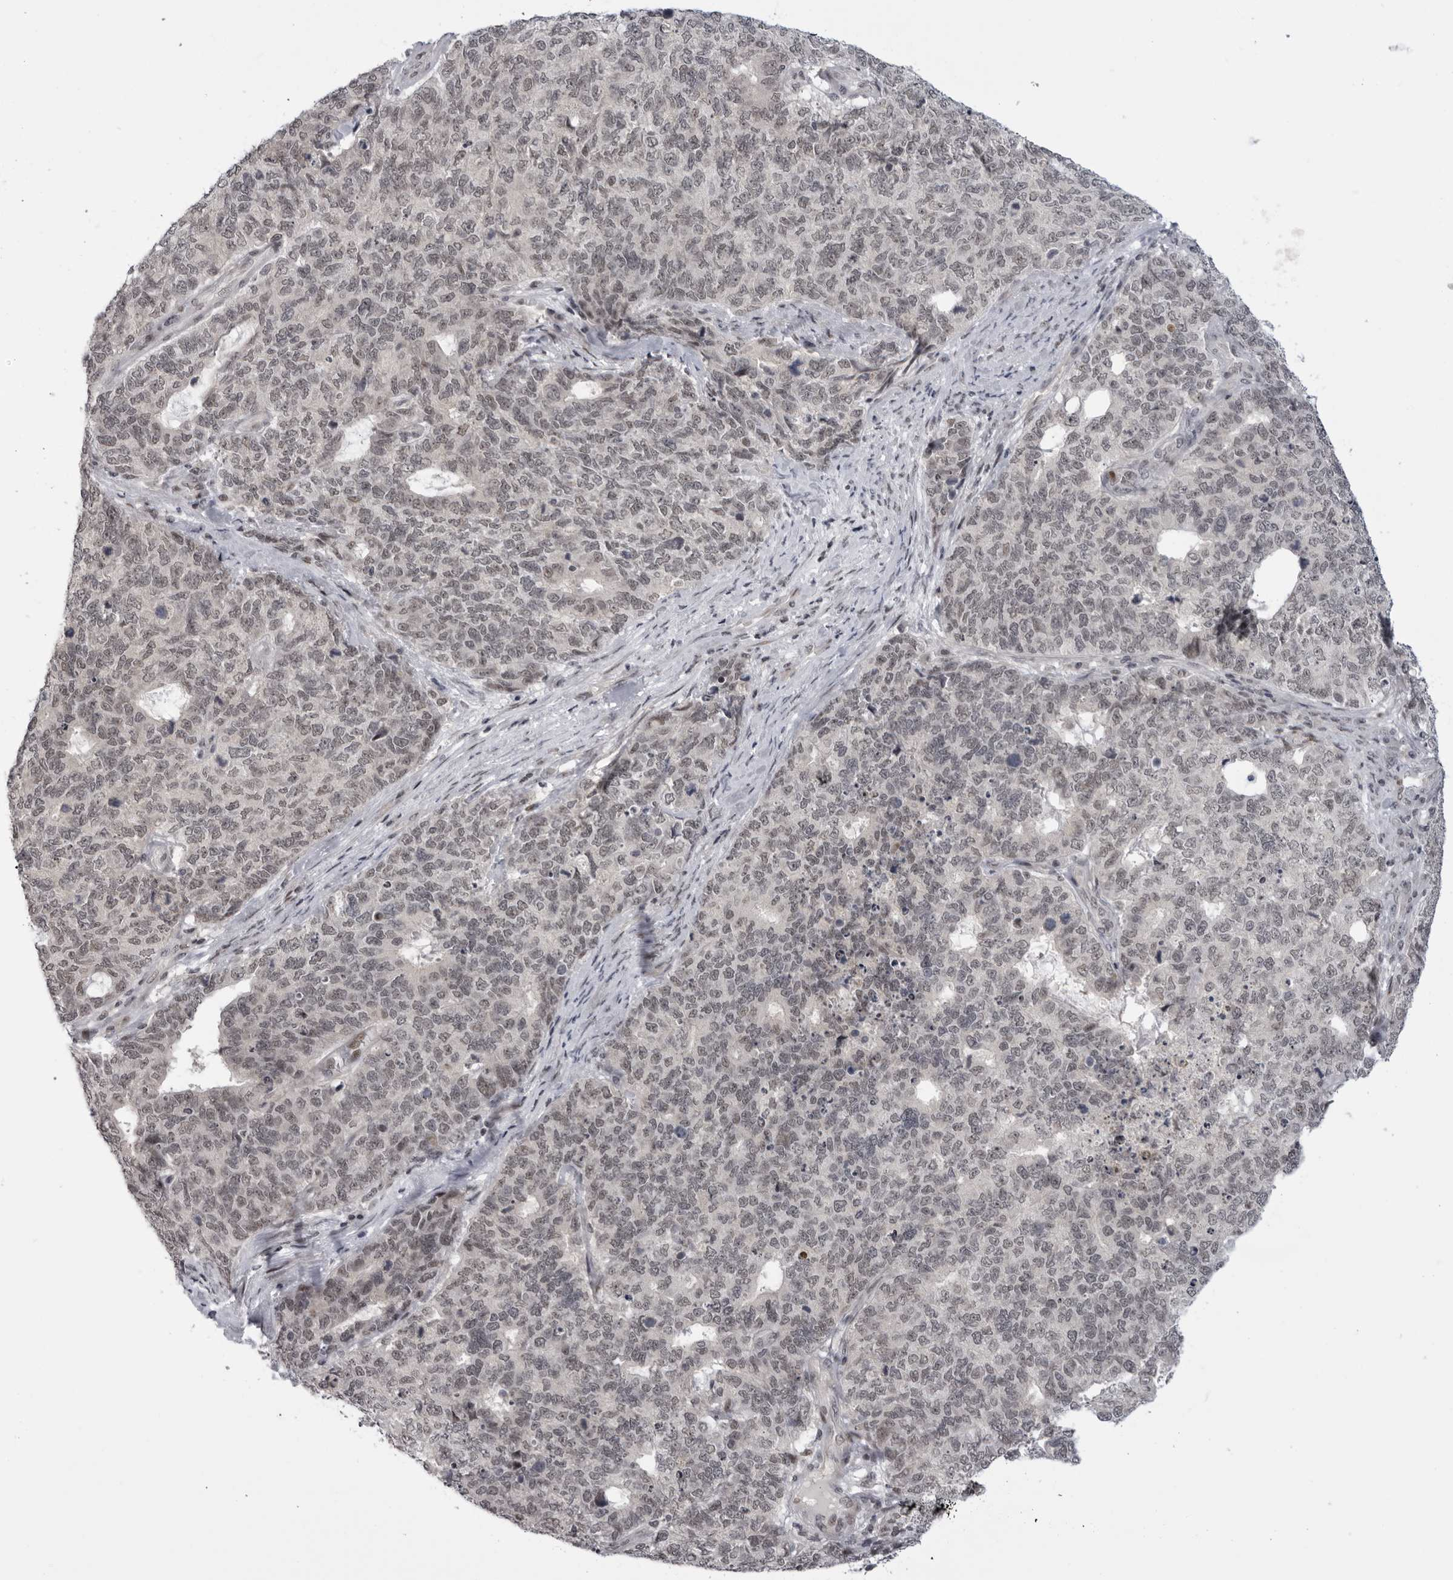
{"staining": {"intensity": "weak", "quantity": "25%-75%", "location": "nuclear"}, "tissue": "cervical cancer", "cell_type": "Tumor cells", "image_type": "cancer", "snomed": [{"axis": "morphology", "description": "Squamous cell carcinoma, NOS"}, {"axis": "topography", "description": "Cervix"}], "caption": "The photomicrograph demonstrates immunohistochemical staining of cervical squamous cell carcinoma. There is weak nuclear expression is appreciated in about 25%-75% of tumor cells. The staining was performed using DAB to visualize the protein expression in brown, while the nuclei were stained in blue with hematoxylin (Magnification: 20x).", "gene": "ALPK2", "patient": {"sex": "female", "age": 63}}